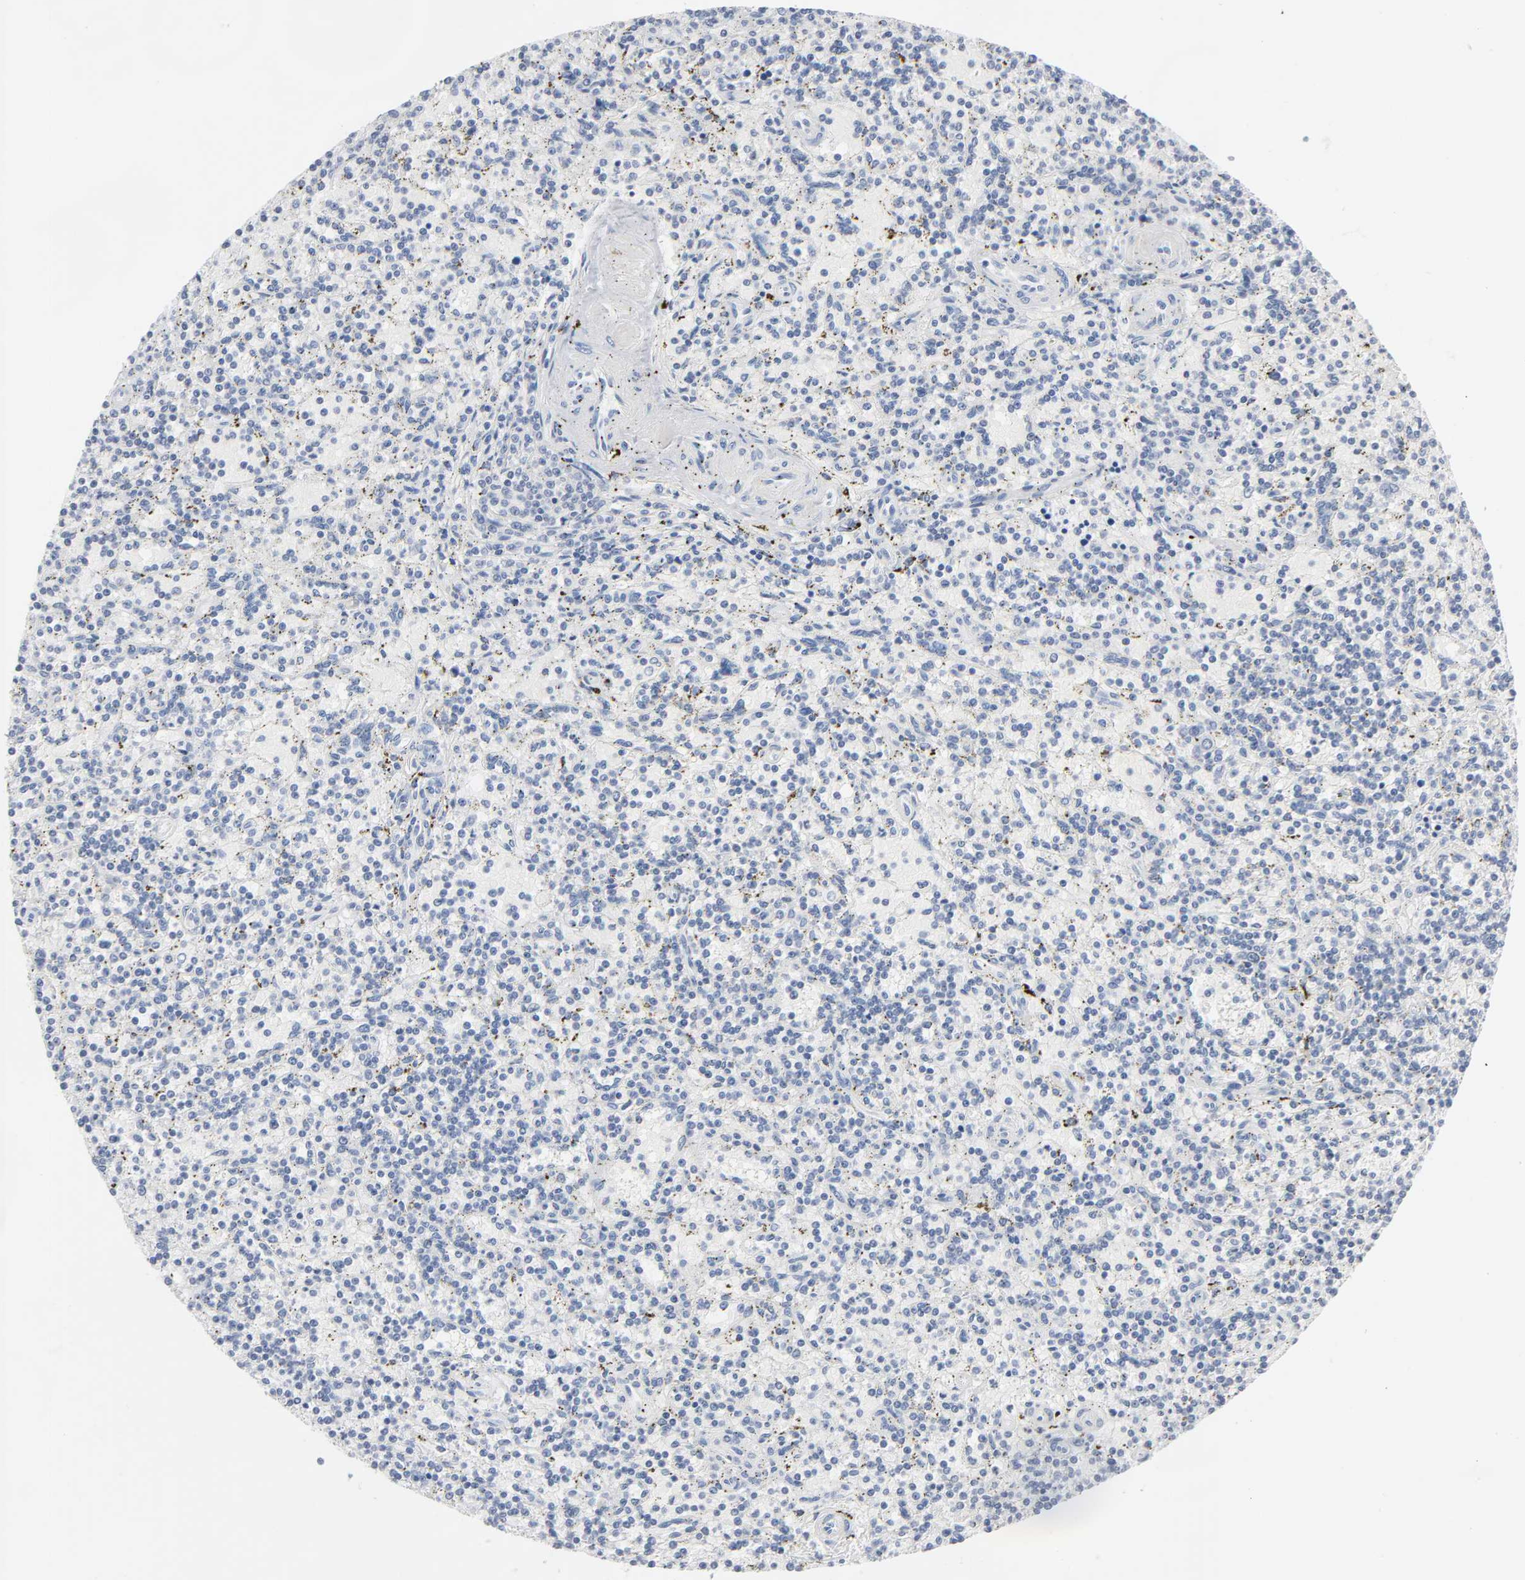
{"staining": {"intensity": "negative", "quantity": "none", "location": "none"}, "tissue": "lymphoma", "cell_type": "Tumor cells", "image_type": "cancer", "snomed": [{"axis": "morphology", "description": "Malignant lymphoma, non-Hodgkin's type, Low grade"}, {"axis": "topography", "description": "Spleen"}], "caption": "Tumor cells are negative for protein expression in human malignant lymphoma, non-Hodgkin's type (low-grade).", "gene": "PTK2B", "patient": {"sex": "male", "age": 73}}